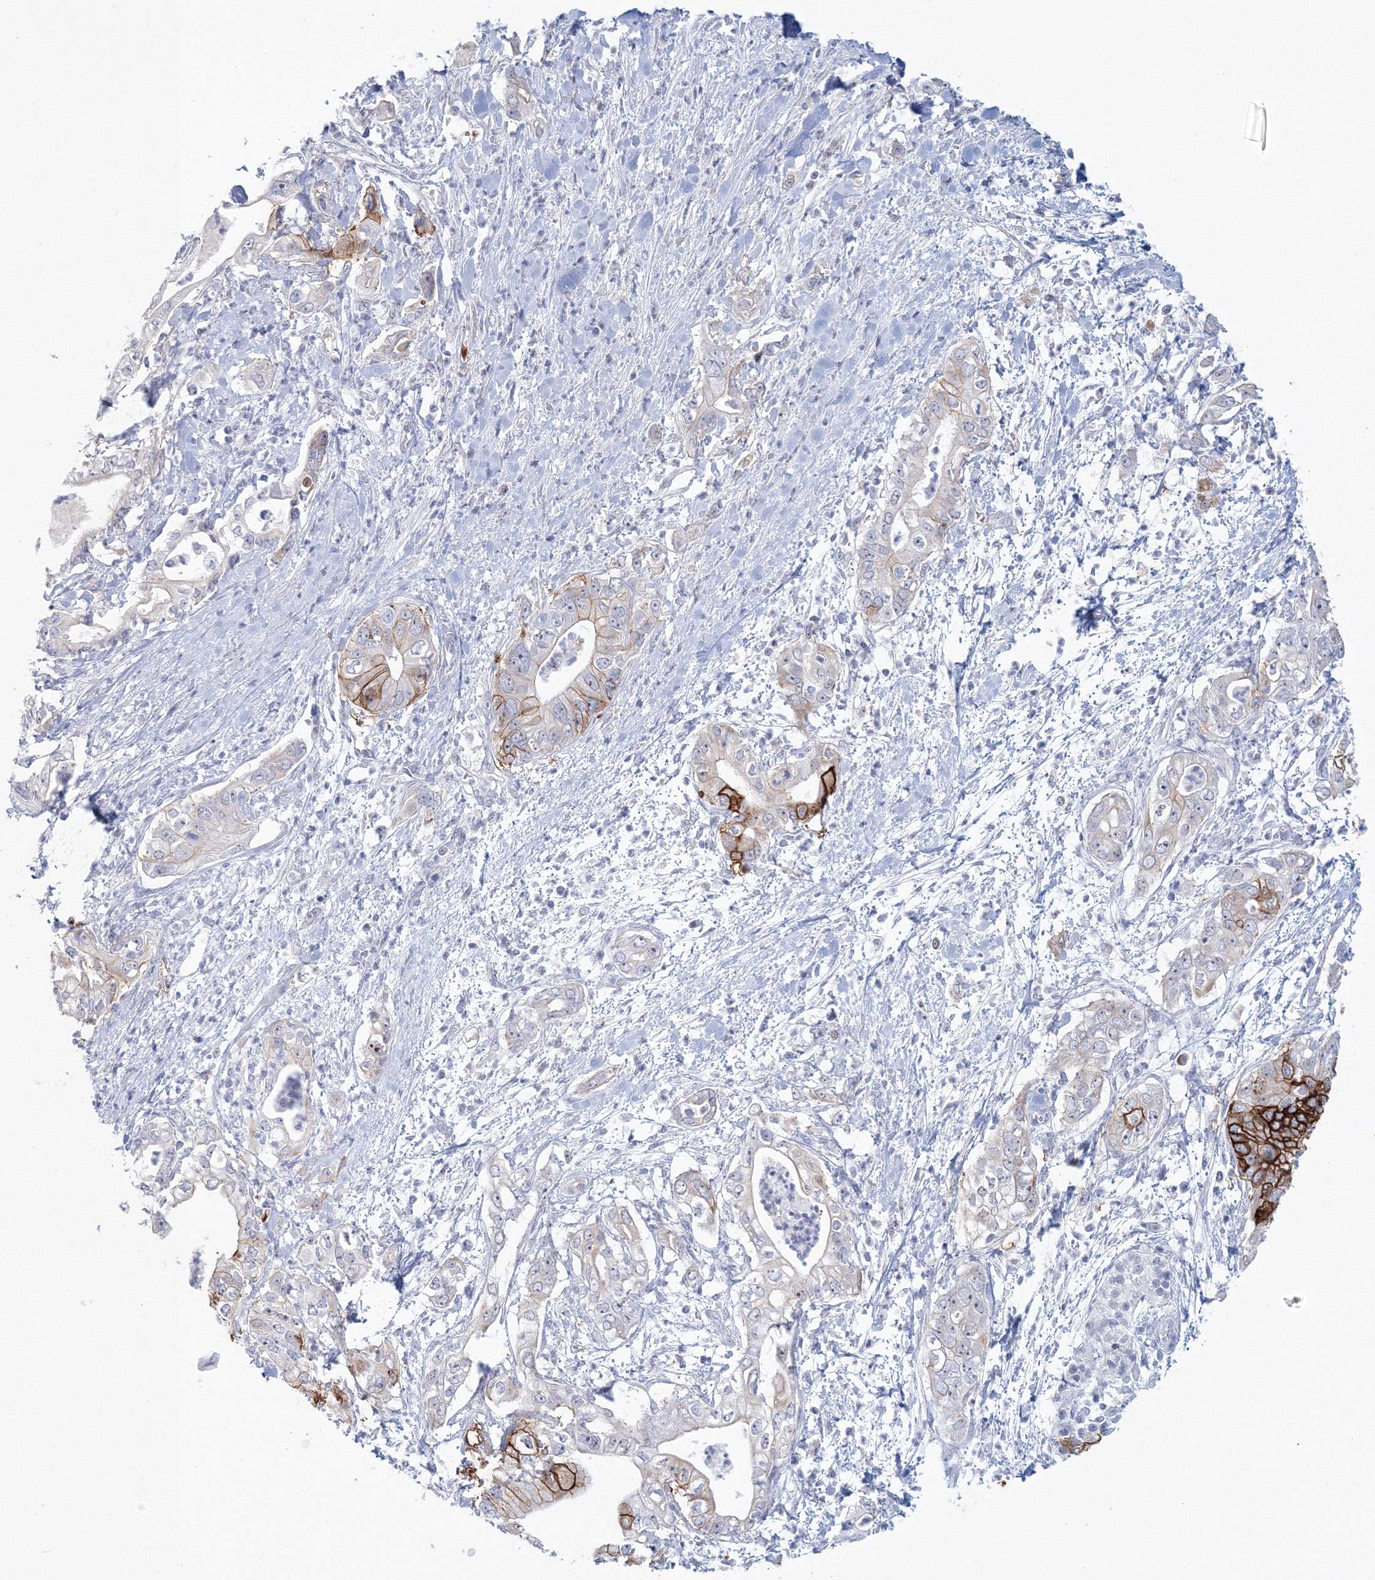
{"staining": {"intensity": "strong", "quantity": "<25%", "location": "cytoplasmic/membranous"}, "tissue": "pancreatic cancer", "cell_type": "Tumor cells", "image_type": "cancer", "snomed": [{"axis": "morphology", "description": "Adenocarcinoma, NOS"}, {"axis": "topography", "description": "Pancreas"}], "caption": "Human pancreatic cancer stained with a protein marker demonstrates strong staining in tumor cells.", "gene": "VSIG1", "patient": {"sex": "female", "age": 78}}